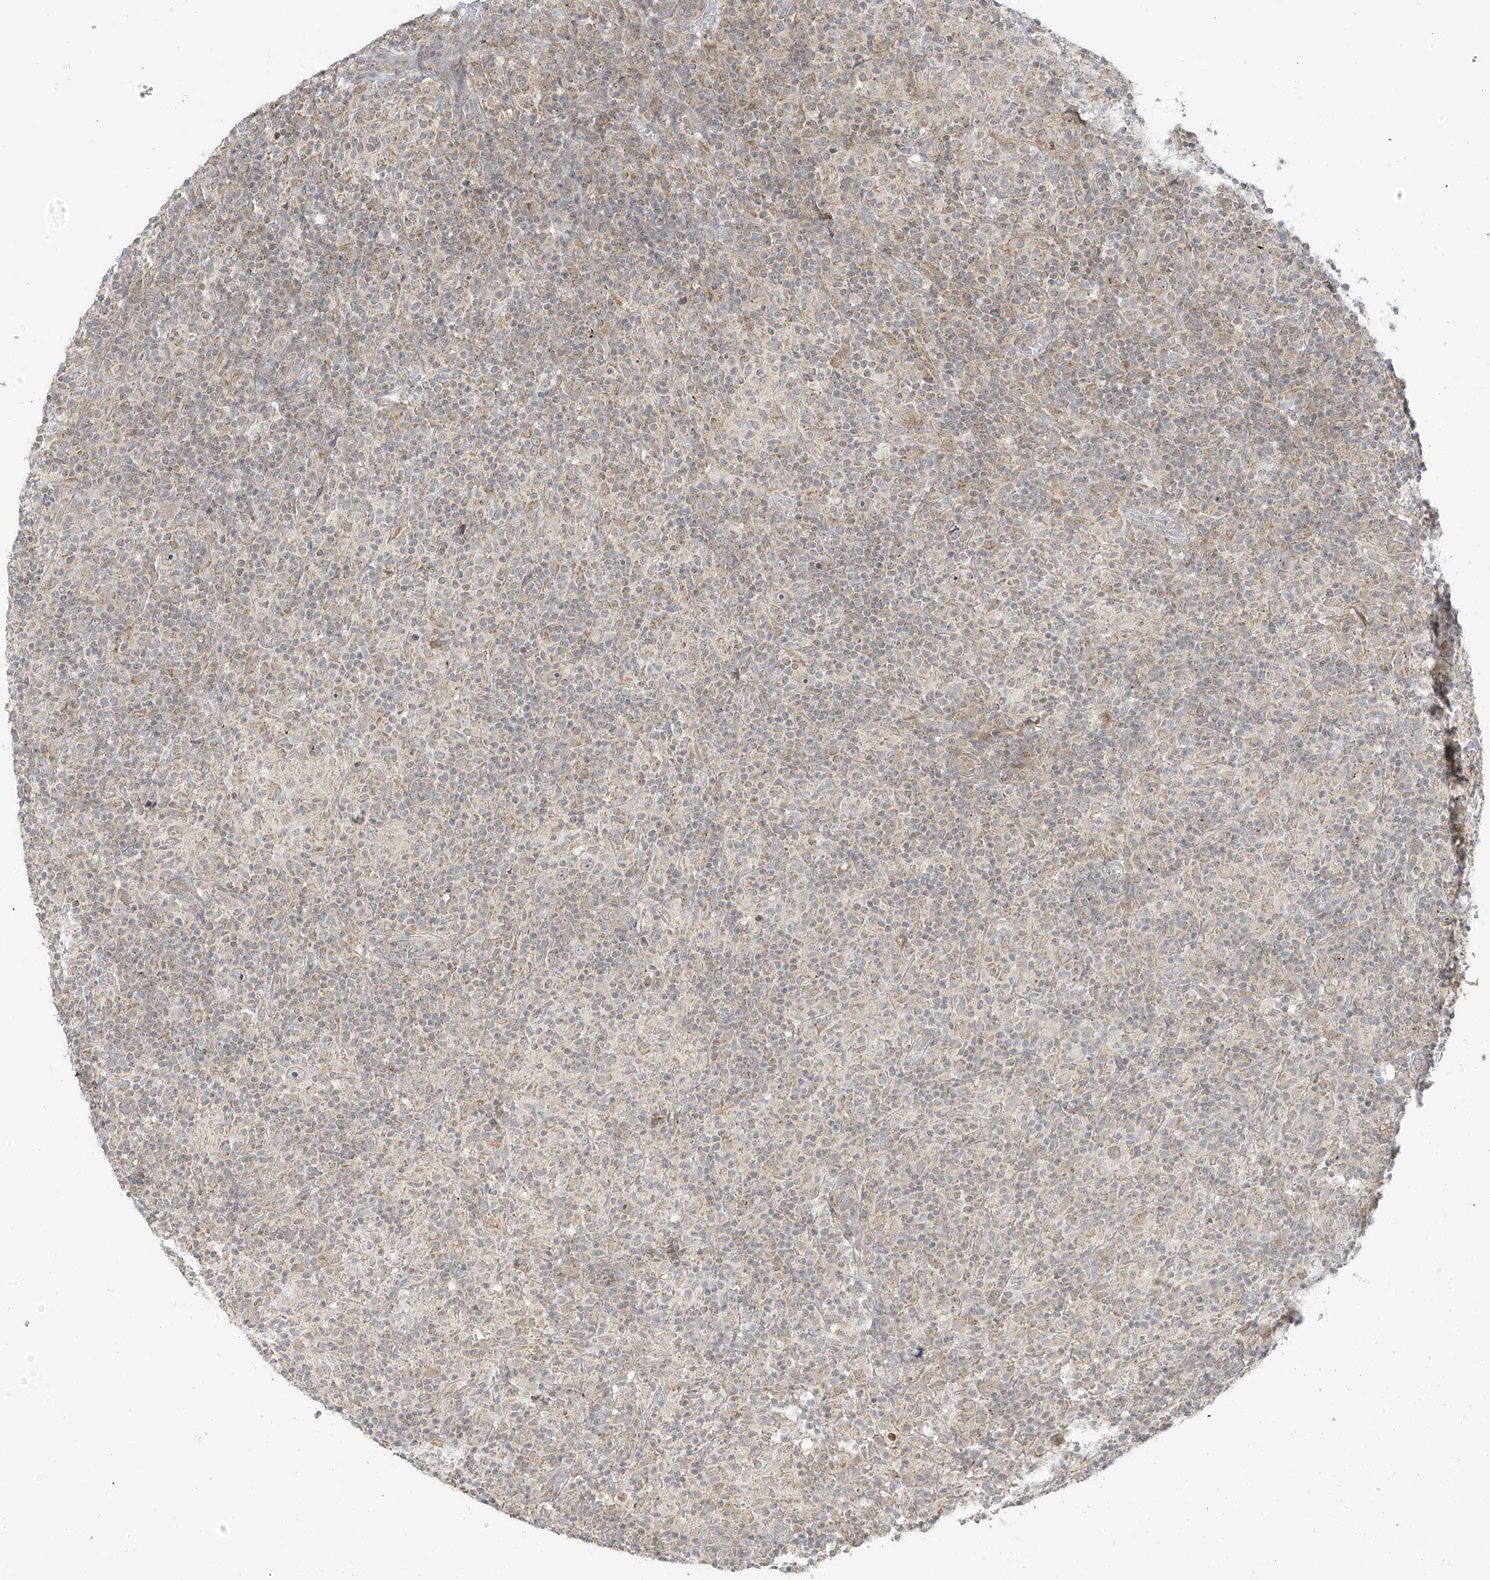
{"staining": {"intensity": "weak", "quantity": "<25%", "location": "cytoplasmic/membranous"}, "tissue": "lymphoma", "cell_type": "Tumor cells", "image_type": "cancer", "snomed": [{"axis": "morphology", "description": "Hodgkin's disease, NOS"}, {"axis": "topography", "description": "Lymph node"}], "caption": "There is no significant expression in tumor cells of lymphoma.", "gene": "HDDC2", "patient": {"sex": "male", "age": 70}}